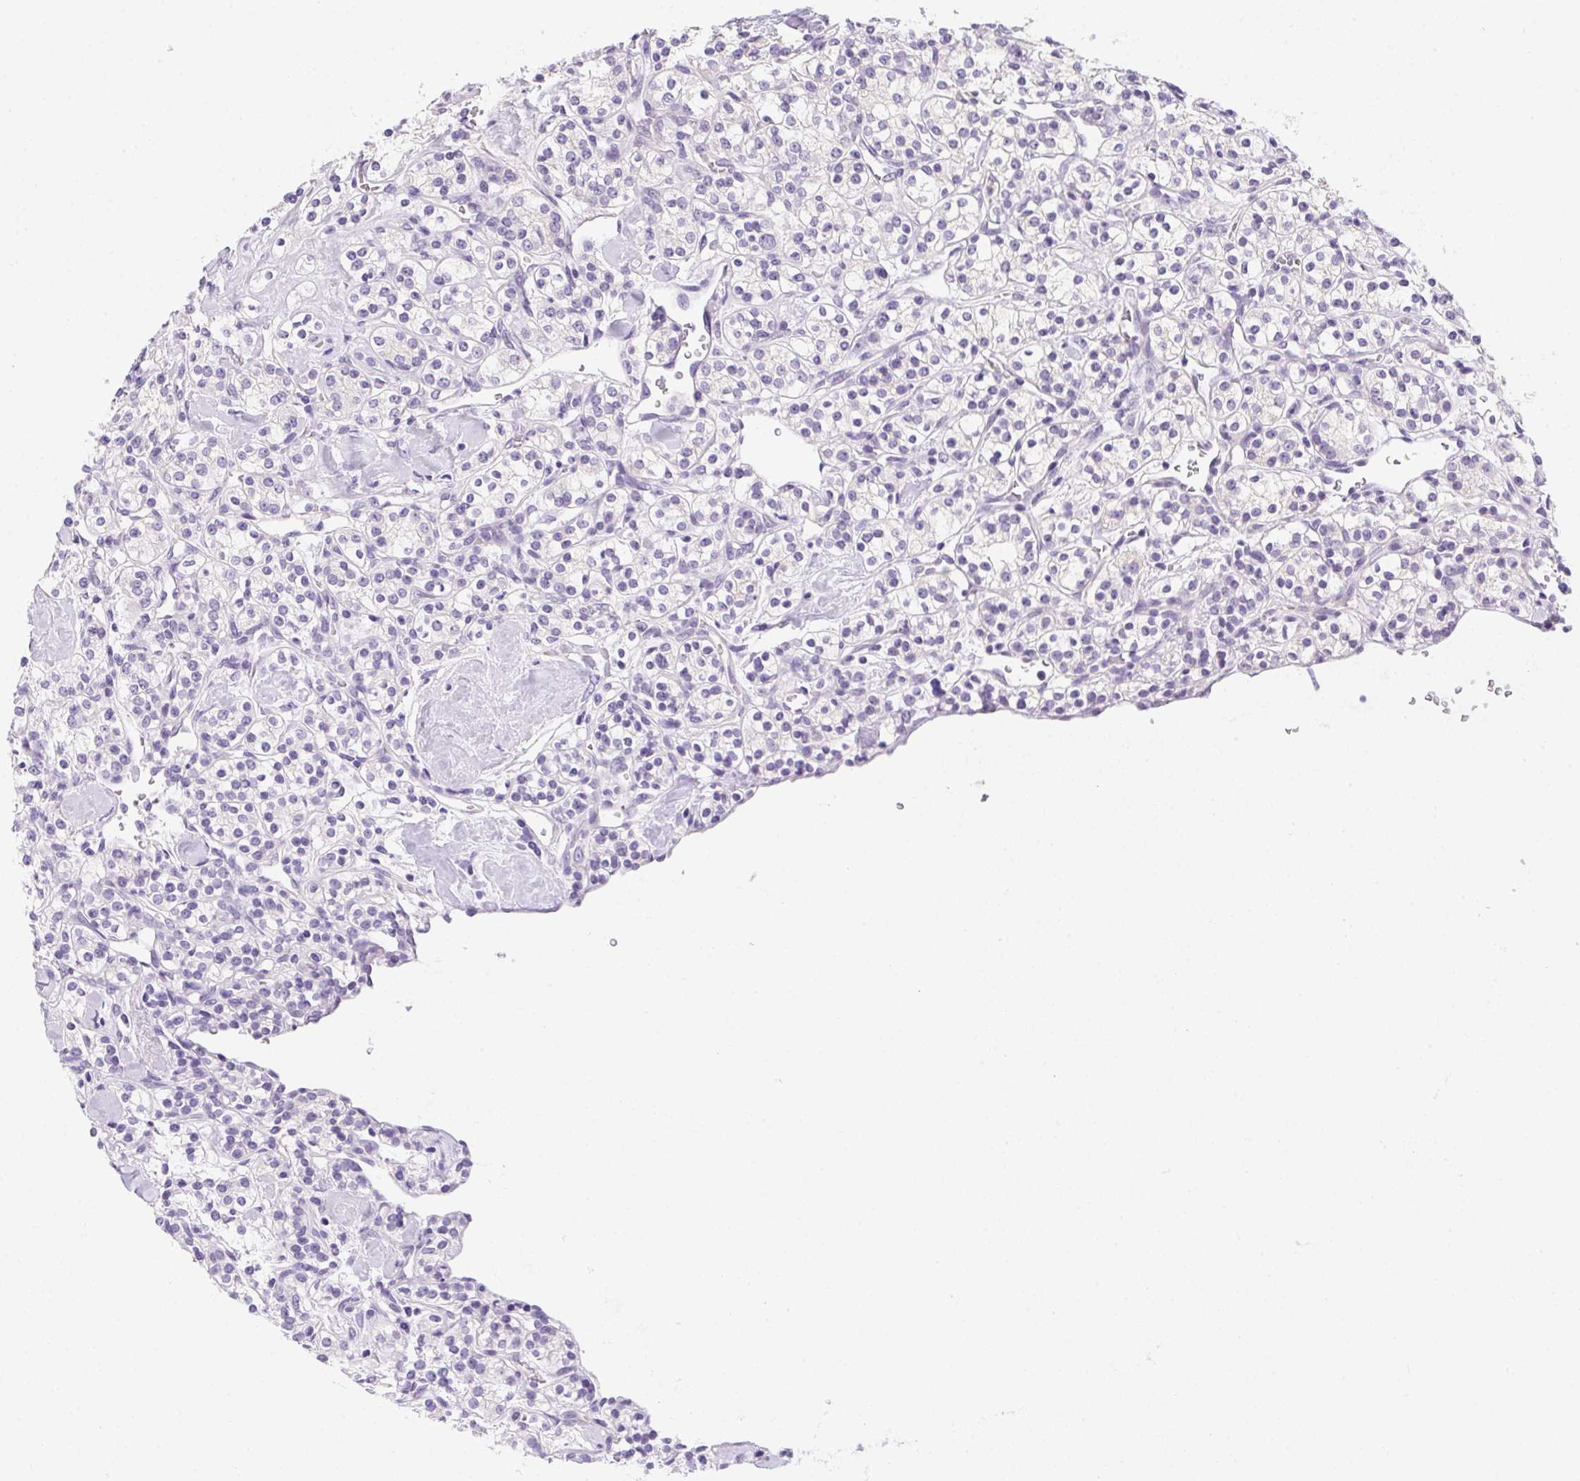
{"staining": {"intensity": "negative", "quantity": "none", "location": "none"}, "tissue": "renal cancer", "cell_type": "Tumor cells", "image_type": "cancer", "snomed": [{"axis": "morphology", "description": "Adenocarcinoma, NOS"}, {"axis": "topography", "description": "Kidney"}], "caption": "Tumor cells show no significant protein expression in renal adenocarcinoma.", "gene": "PRKAA1", "patient": {"sex": "male", "age": 77}}